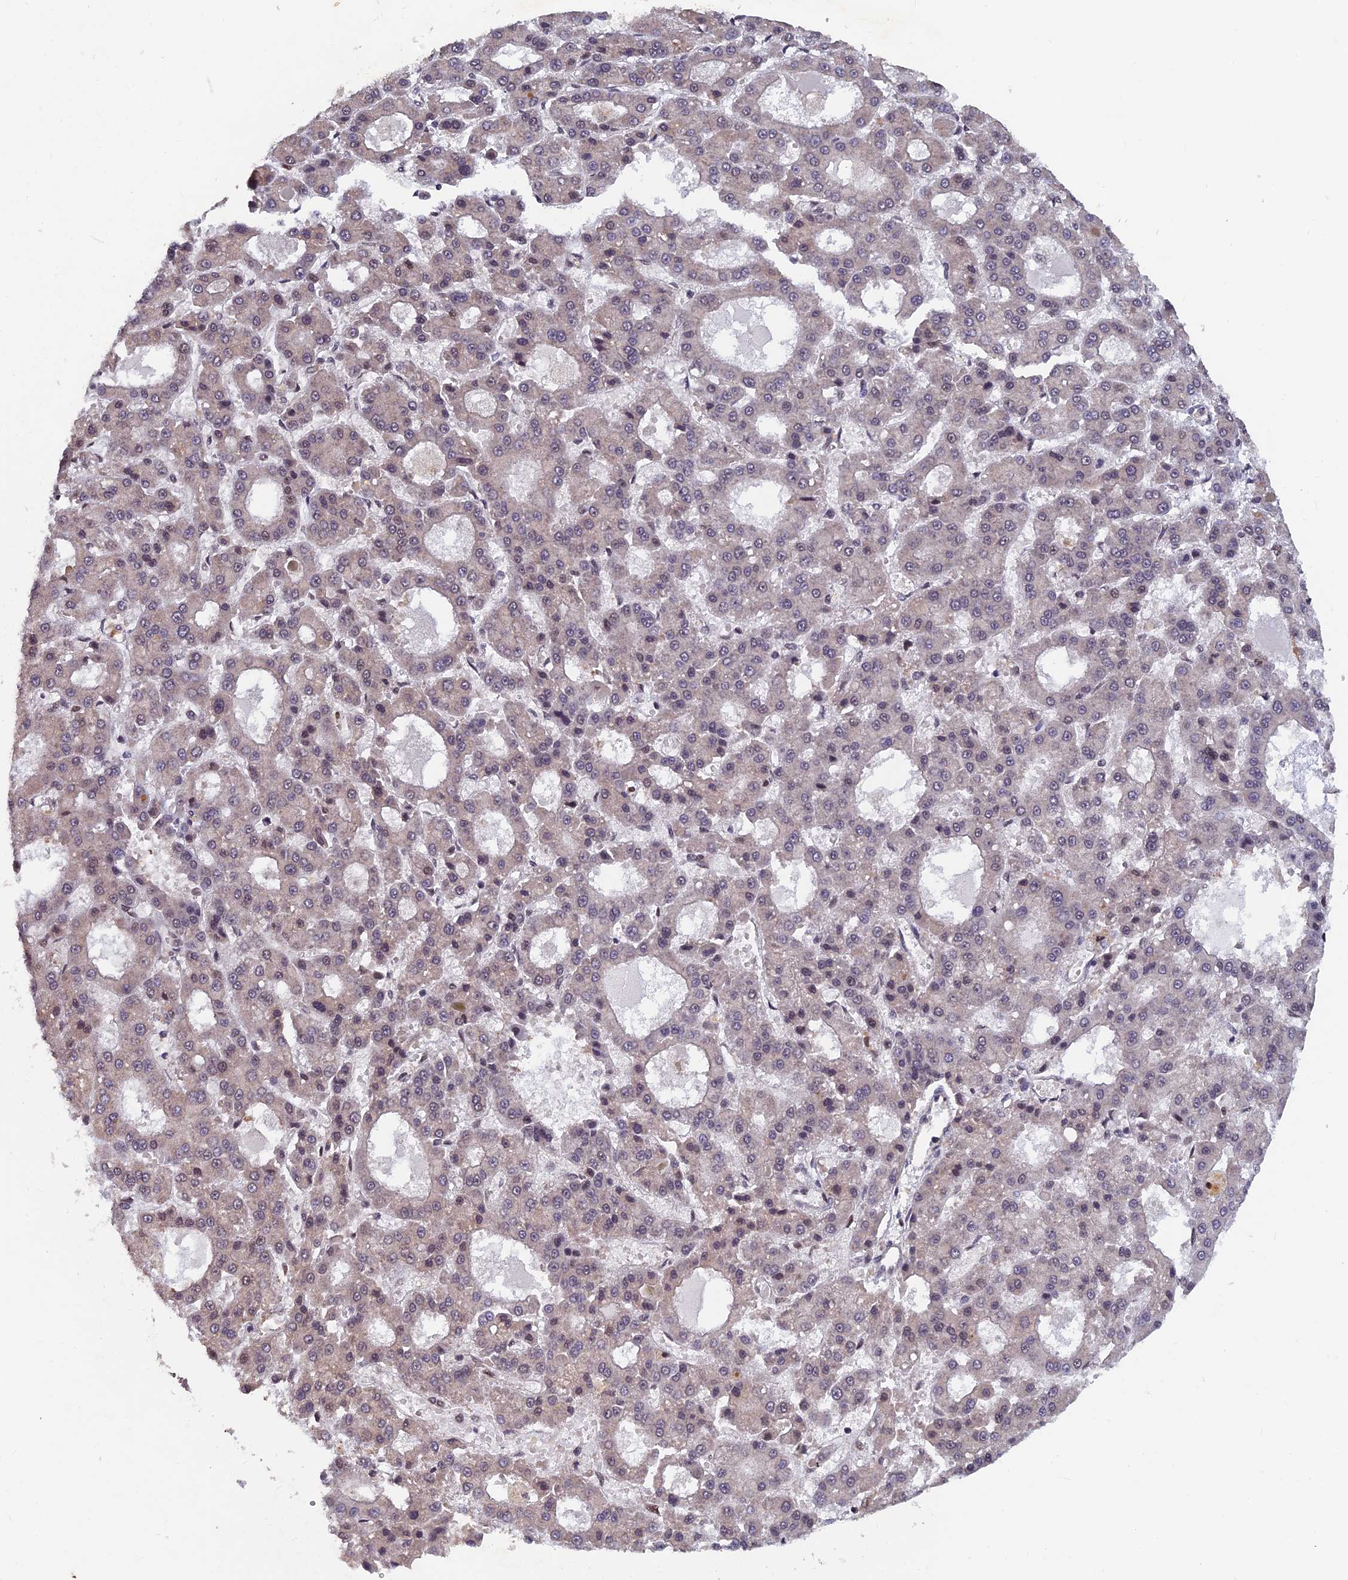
{"staining": {"intensity": "negative", "quantity": "none", "location": "none"}, "tissue": "liver cancer", "cell_type": "Tumor cells", "image_type": "cancer", "snomed": [{"axis": "morphology", "description": "Carcinoma, Hepatocellular, NOS"}, {"axis": "topography", "description": "Liver"}], "caption": "Immunohistochemical staining of human liver hepatocellular carcinoma demonstrates no significant expression in tumor cells.", "gene": "FAM53C", "patient": {"sex": "male", "age": 70}}